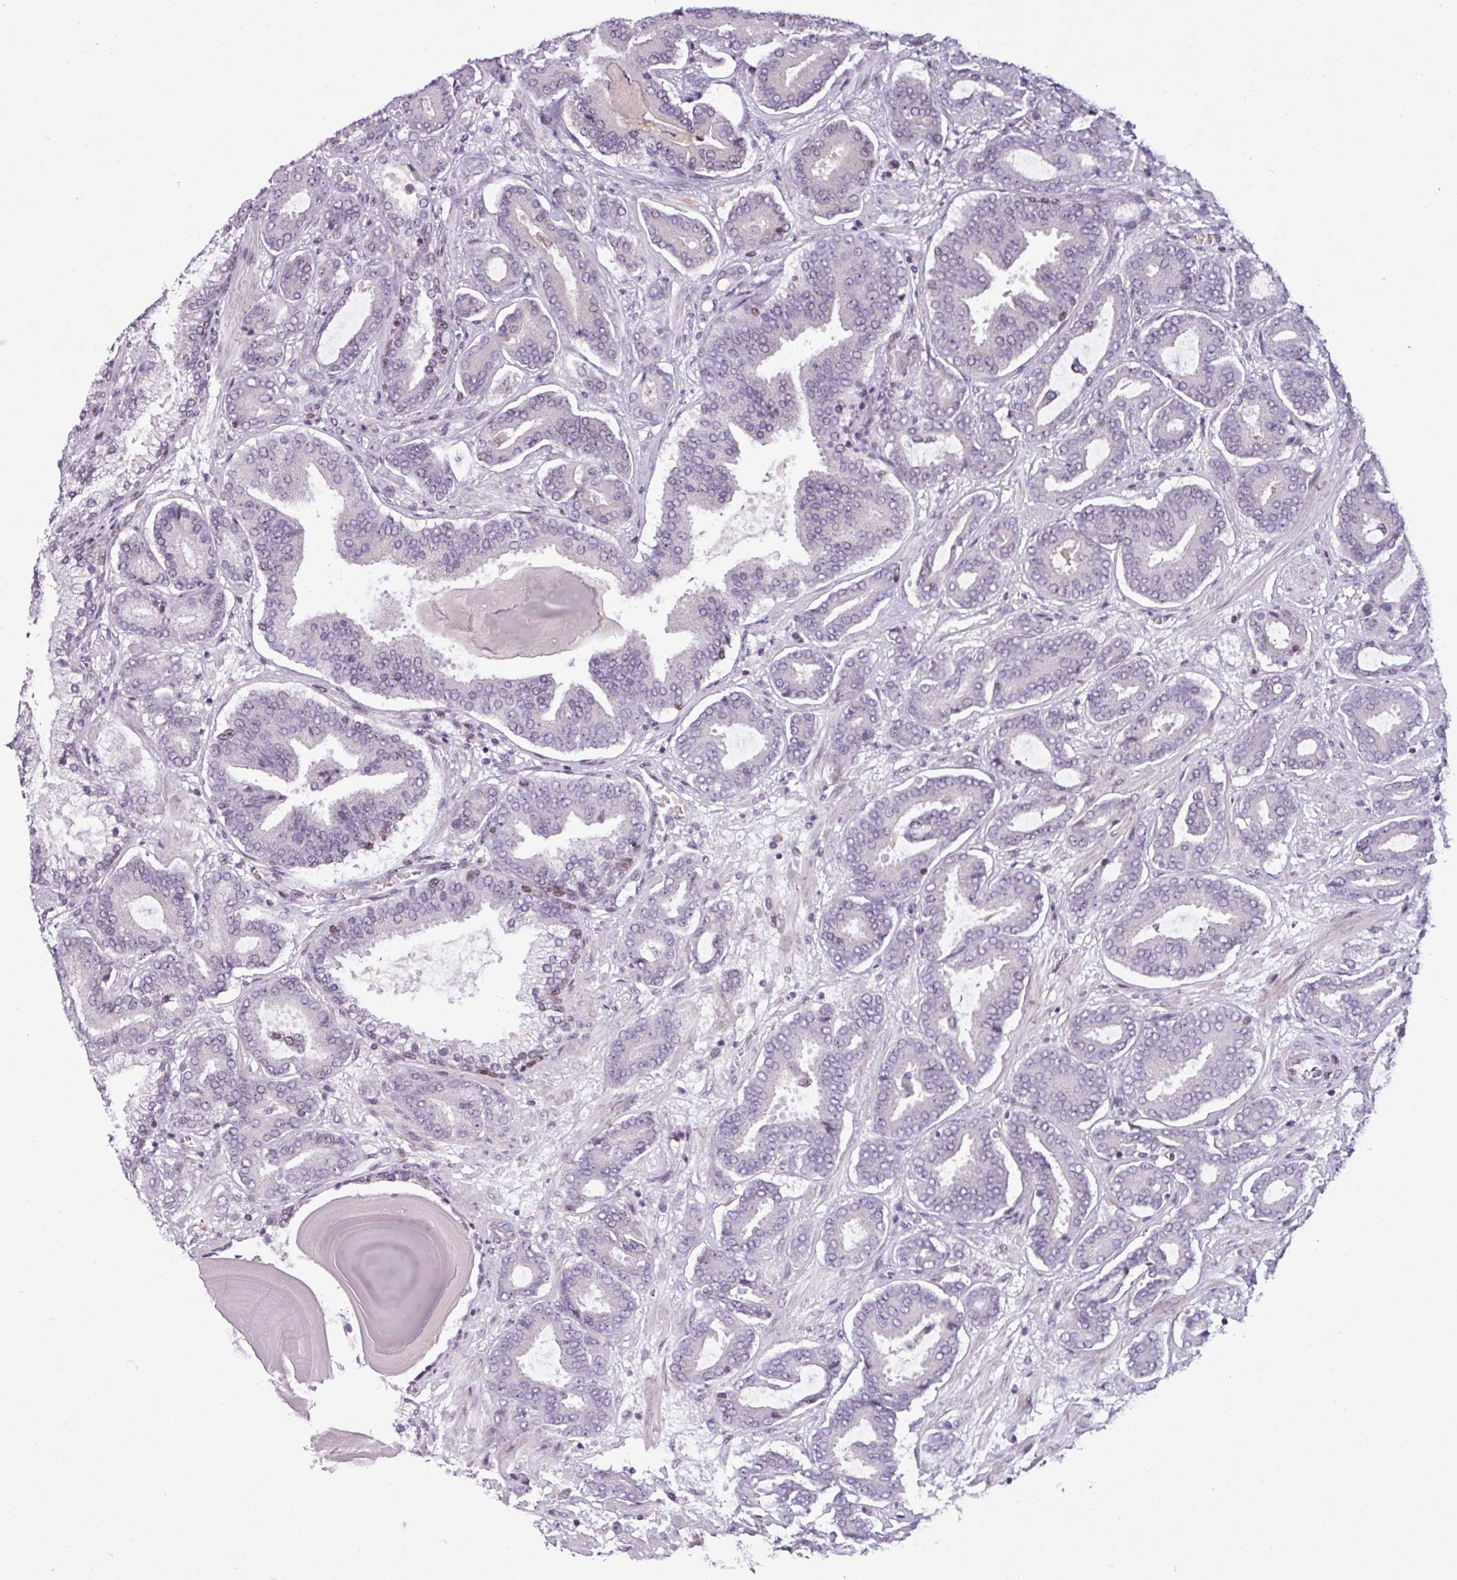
{"staining": {"intensity": "negative", "quantity": "none", "location": "none"}, "tissue": "prostate cancer", "cell_type": "Tumor cells", "image_type": "cancer", "snomed": [{"axis": "morphology", "description": "Adenocarcinoma, Low grade"}, {"axis": "topography", "description": "Prostate and seminal vesicle, NOS"}], "caption": "Immunohistochemical staining of prostate adenocarcinoma (low-grade) exhibits no significant positivity in tumor cells.", "gene": "SLC66A2", "patient": {"sex": "male", "age": 61}}